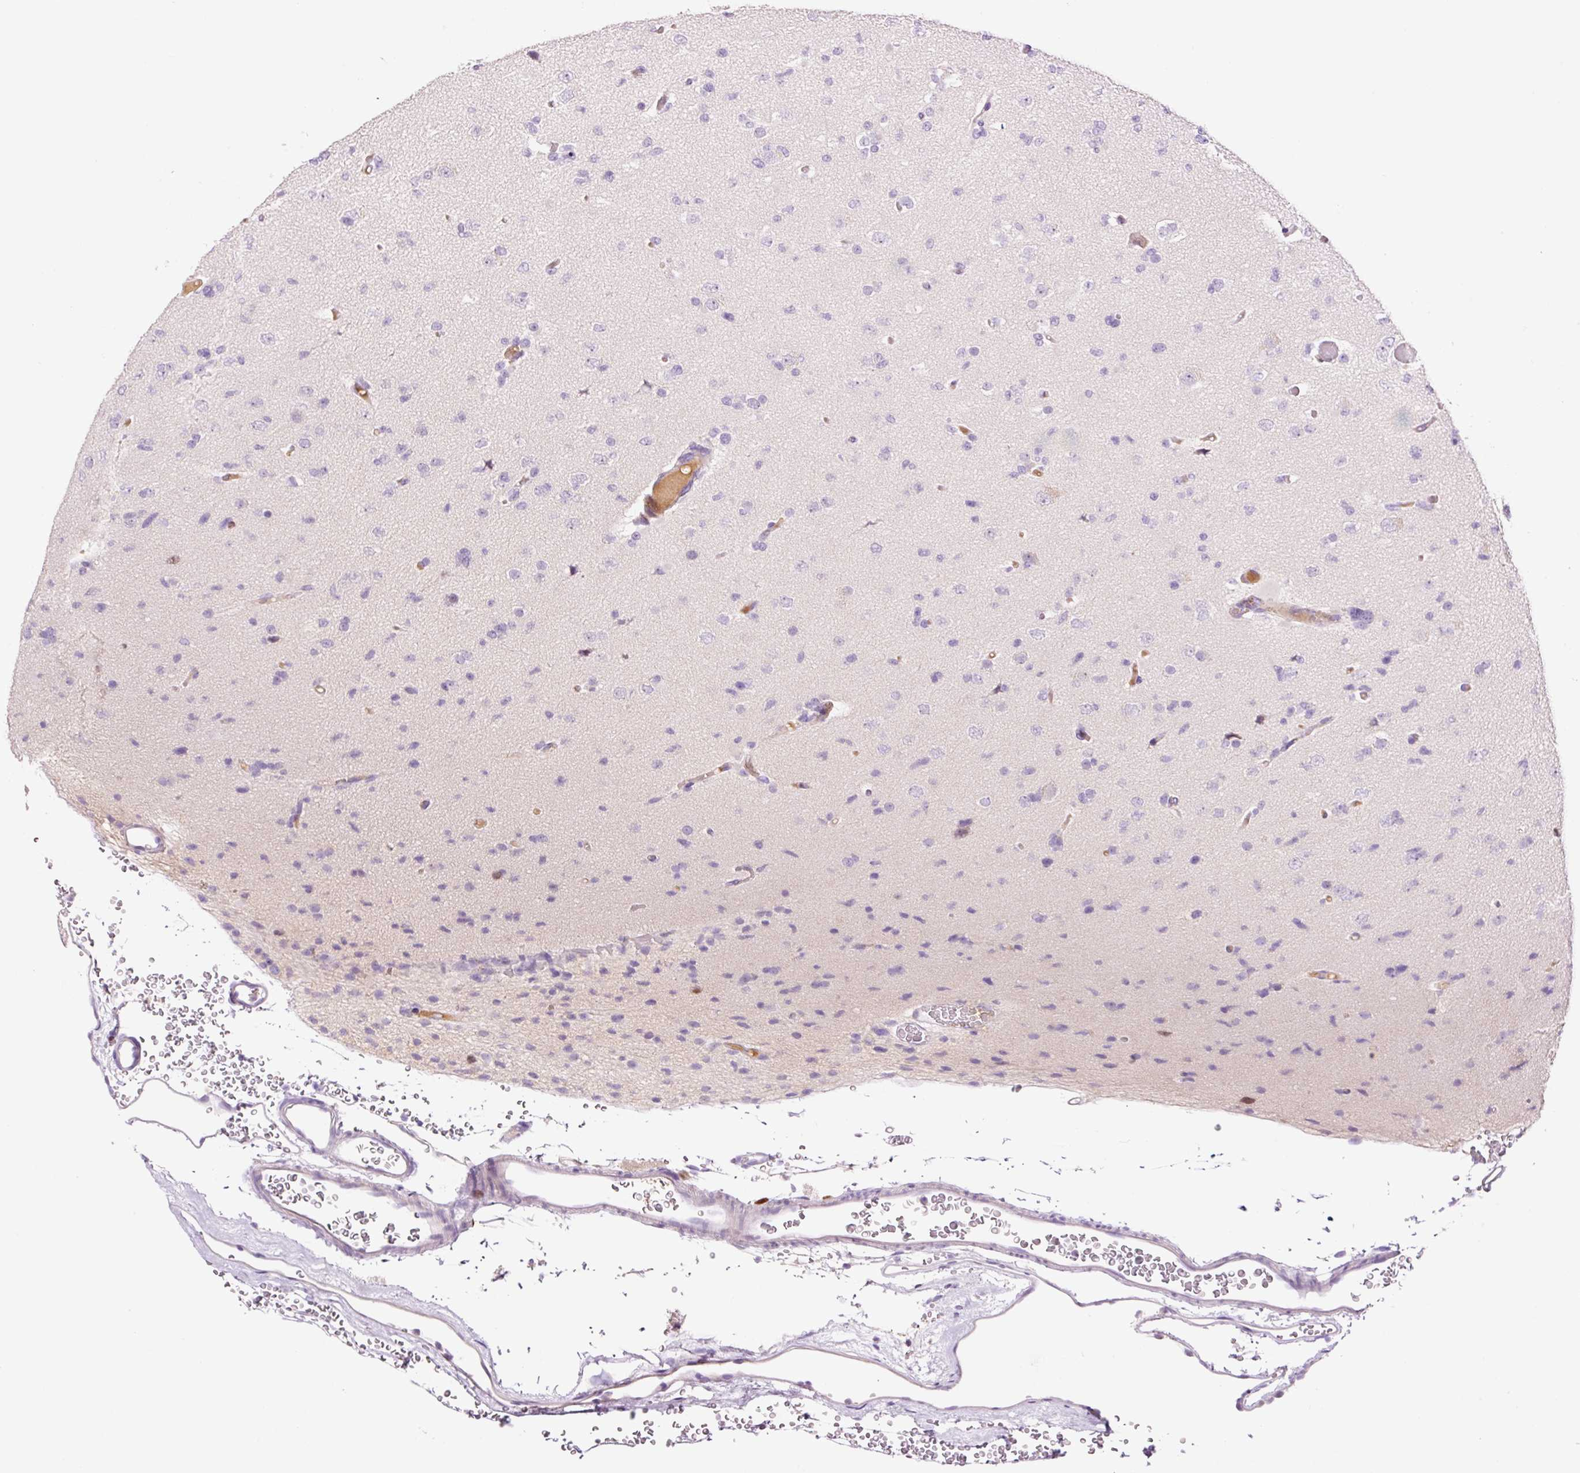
{"staining": {"intensity": "negative", "quantity": "none", "location": "none"}, "tissue": "glioma", "cell_type": "Tumor cells", "image_type": "cancer", "snomed": [{"axis": "morphology", "description": "Glioma, malignant, Low grade"}, {"axis": "topography", "description": "Brain"}], "caption": "A photomicrograph of human malignant glioma (low-grade) is negative for staining in tumor cells. (Stains: DAB IHC with hematoxylin counter stain, Microscopy: brightfield microscopy at high magnification).", "gene": "DPPA4", "patient": {"sex": "female", "age": 22}}